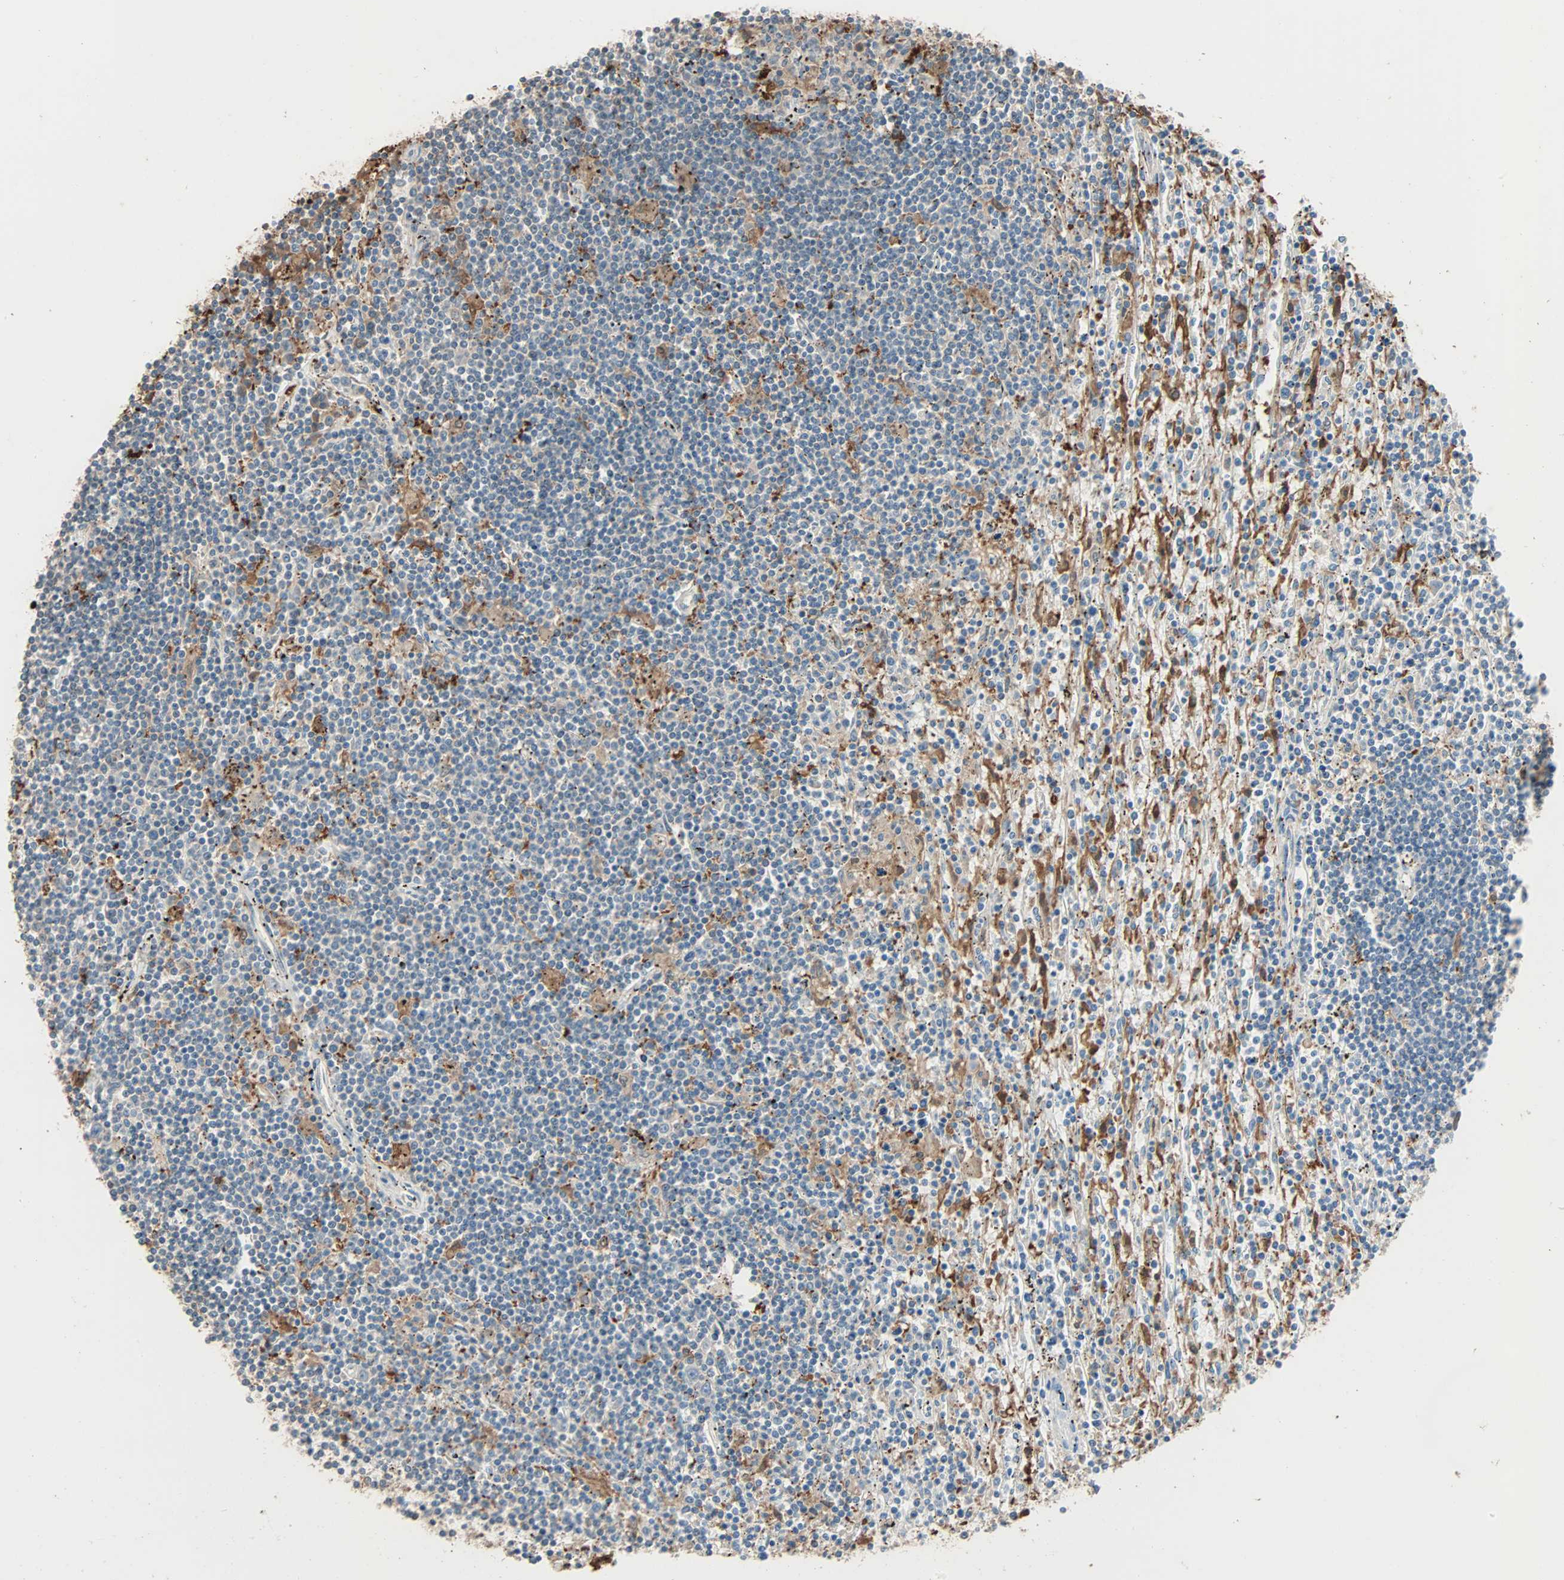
{"staining": {"intensity": "negative", "quantity": "none", "location": "none"}, "tissue": "lymphoma", "cell_type": "Tumor cells", "image_type": "cancer", "snomed": [{"axis": "morphology", "description": "Malignant lymphoma, non-Hodgkin's type, Low grade"}, {"axis": "topography", "description": "Spleen"}], "caption": "This is an IHC micrograph of malignant lymphoma, non-Hodgkin's type (low-grade). There is no positivity in tumor cells.", "gene": "PRDX1", "patient": {"sex": "male", "age": 76}}